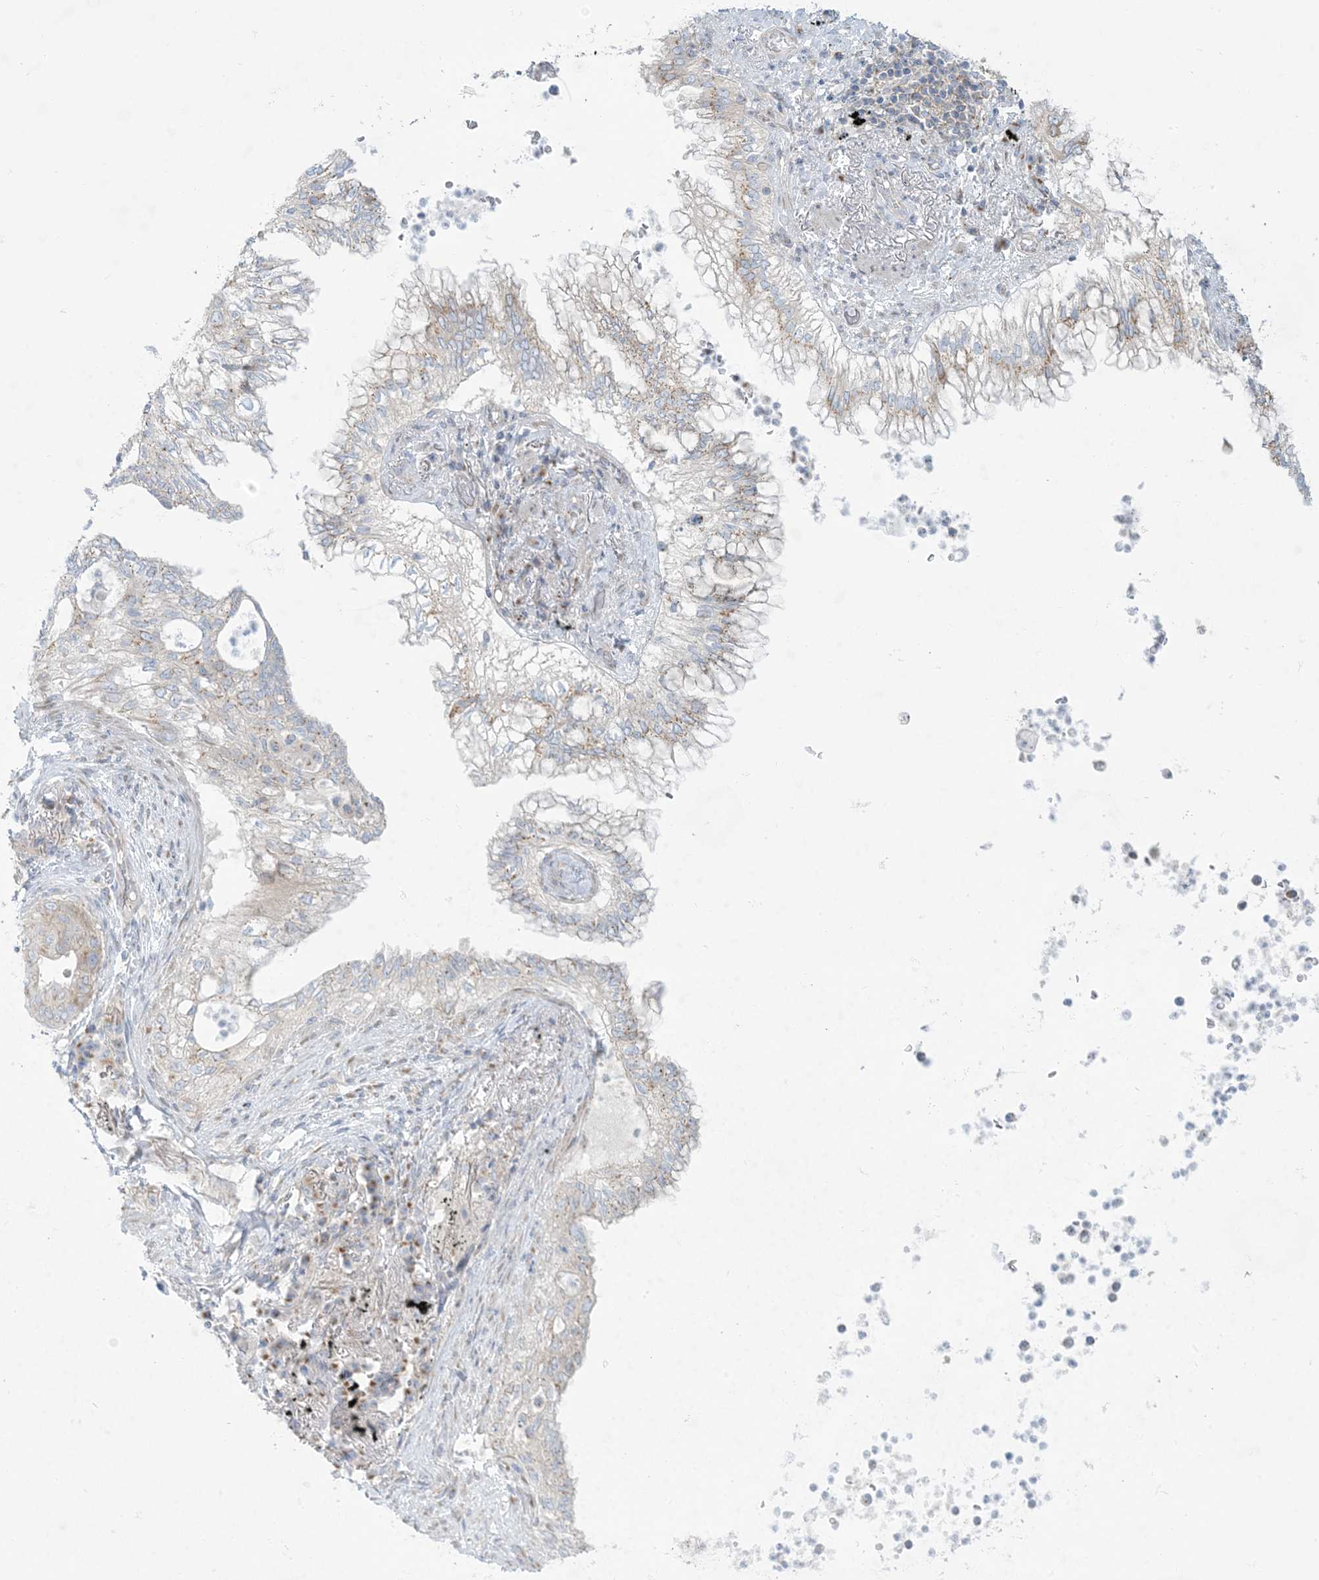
{"staining": {"intensity": "weak", "quantity": "25%-75%", "location": "cytoplasmic/membranous"}, "tissue": "lung cancer", "cell_type": "Tumor cells", "image_type": "cancer", "snomed": [{"axis": "morphology", "description": "Adenocarcinoma, NOS"}, {"axis": "topography", "description": "Lung"}], "caption": "Immunohistochemistry (IHC) image of neoplastic tissue: lung cancer (adenocarcinoma) stained using immunohistochemistry displays low levels of weak protein expression localized specifically in the cytoplasmic/membranous of tumor cells, appearing as a cytoplasmic/membranous brown color.", "gene": "AFTPH", "patient": {"sex": "female", "age": 70}}